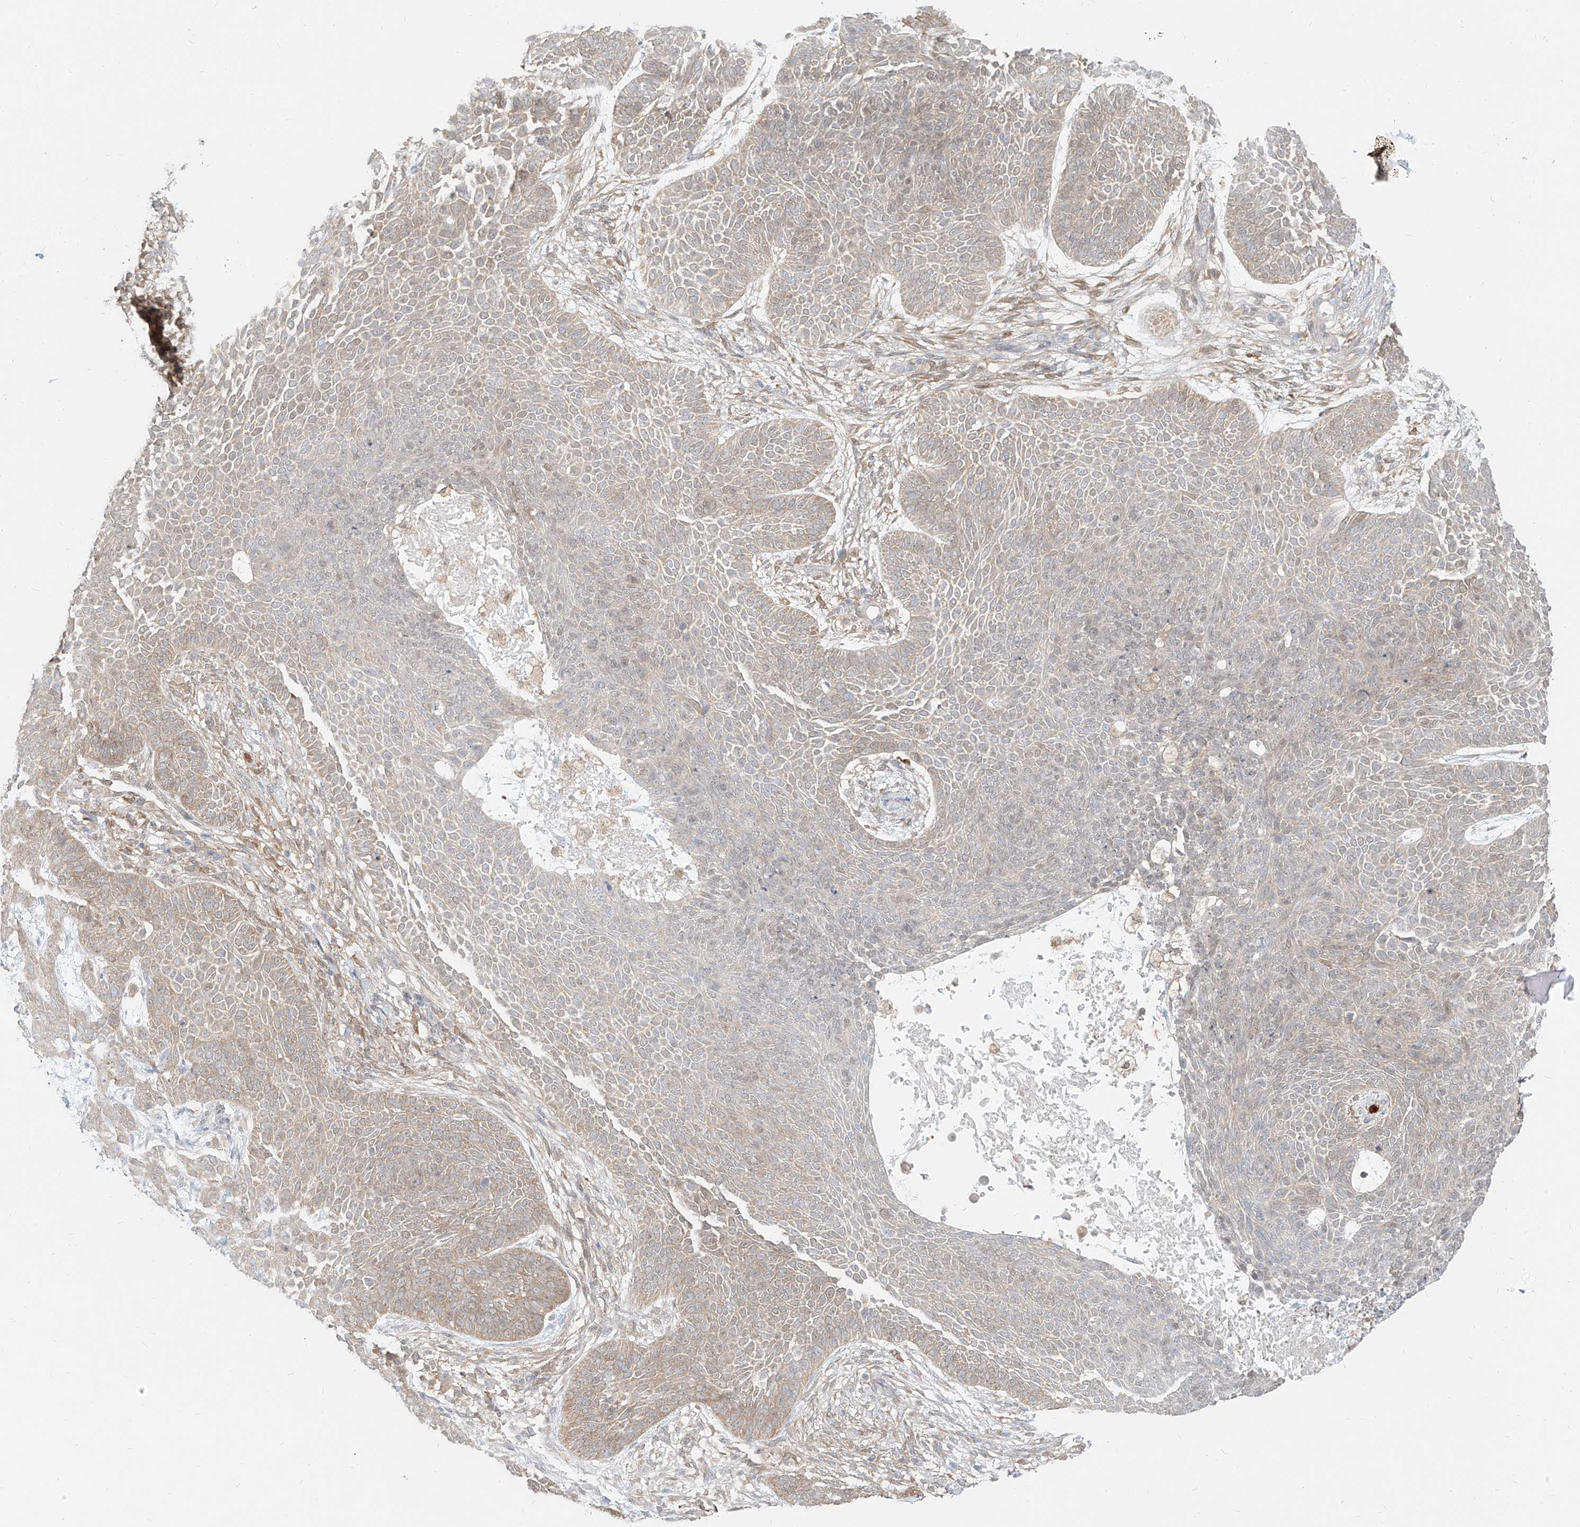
{"staining": {"intensity": "weak", "quantity": "<25%", "location": "cytoplasmic/membranous"}, "tissue": "skin cancer", "cell_type": "Tumor cells", "image_type": "cancer", "snomed": [{"axis": "morphology", "description": "Basal cell carcinoma"}, {"axis": "topography", "description": "Skin"}], "caption": "Tumor cells are negative for brown protein staining in skin cancer.", "gene": "PGD", "patient": {"sex": "male", "age": 85}}